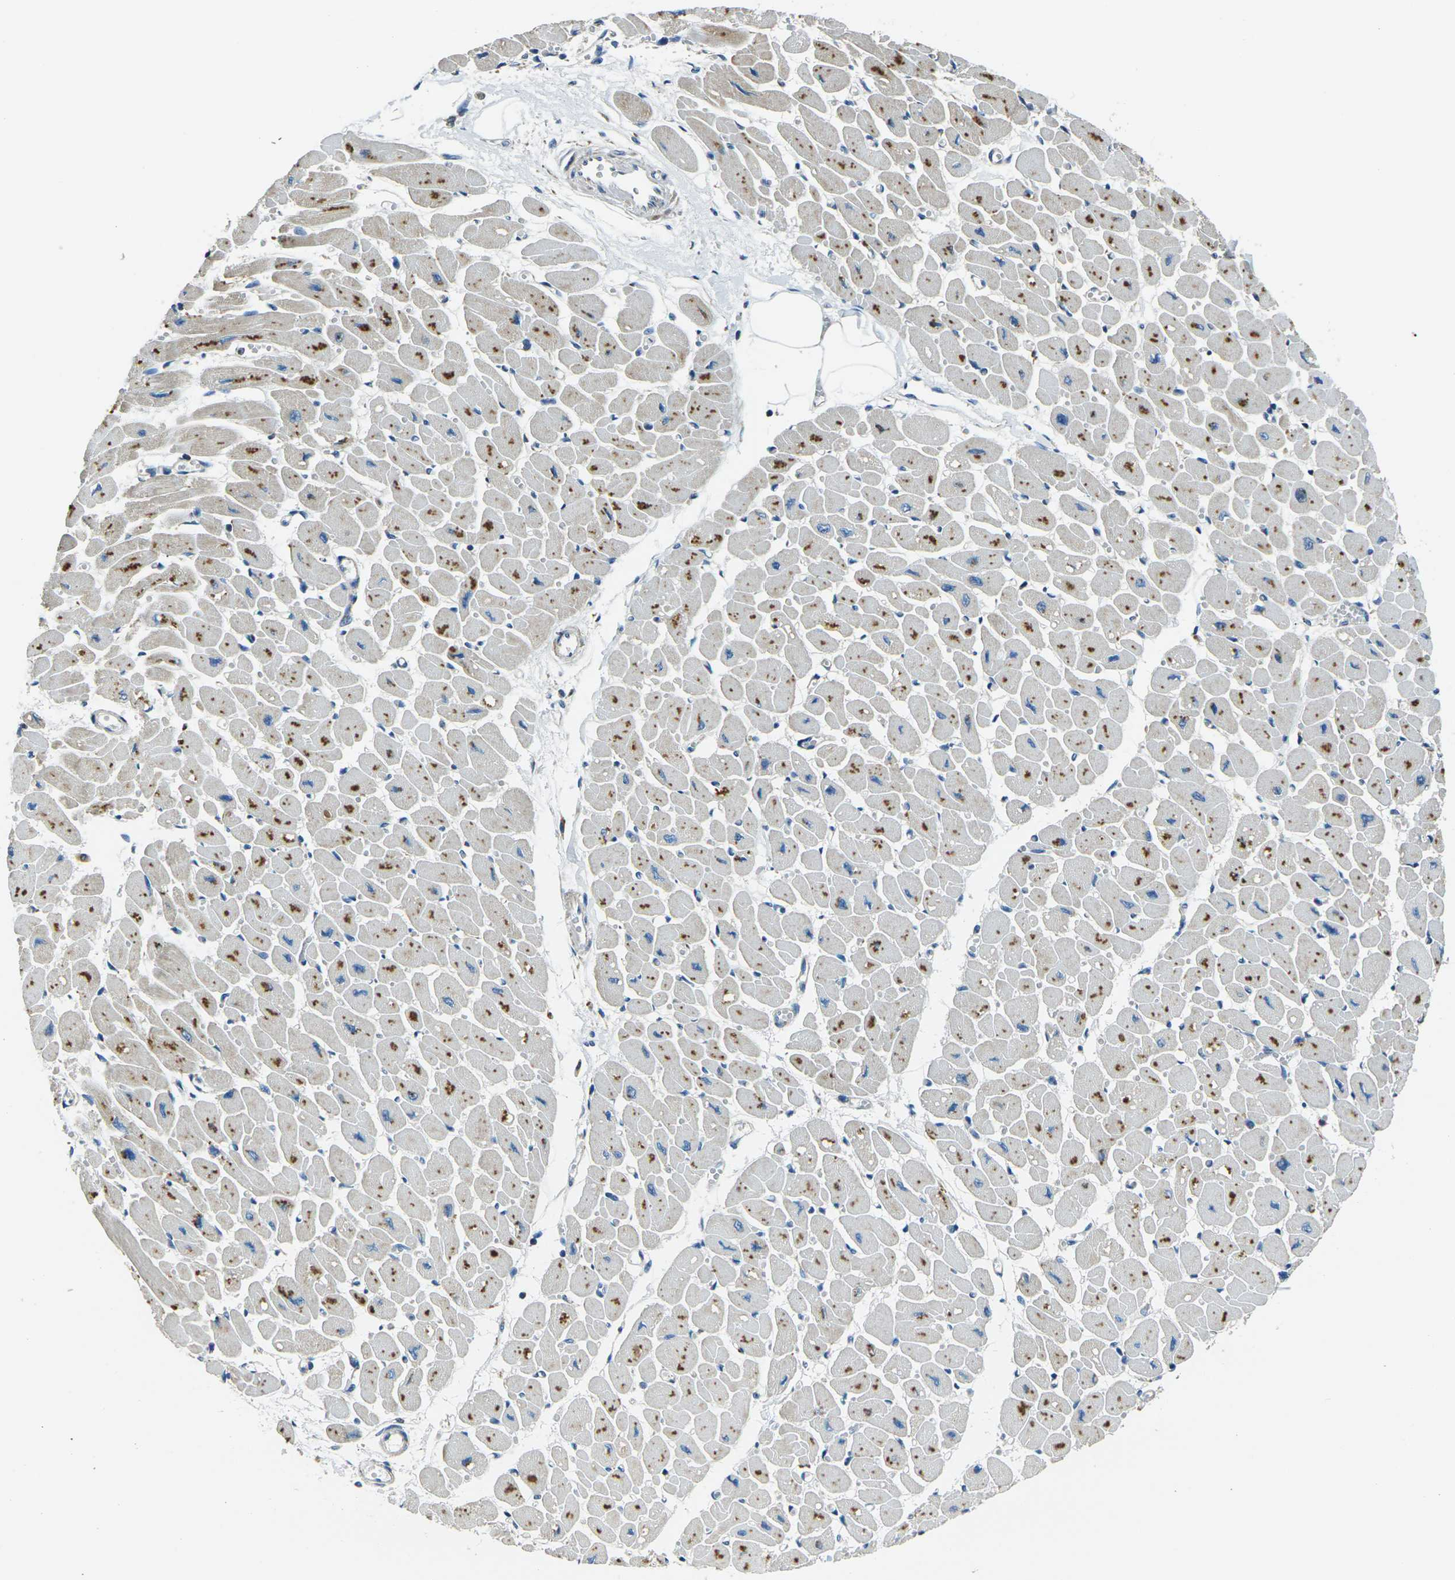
{"staining": {"intensity": "moderate", "quantity": "25%-75%", "location": "cytoplasmic/membranous"}, "tissue": "heart muscle", "cell_type": "Cardiomyocytes", "image_type": "normal", "snomed": [{"axis": "morphology", "description": "Normal tissue, NOS"}, {"axis": "topography", "description": "Heart"}], "caption": "The immunohistochemical stain labels moderate cytoplasmic/membranous expression in cardiomyocytes of benign heart muscle. (DAB (3,3'-diaminobenzidine) IHC, brown staining for protein, blue staining for nuclei).", "gene": "IRF3", "patient": {"sex": "female", "age": 54}}